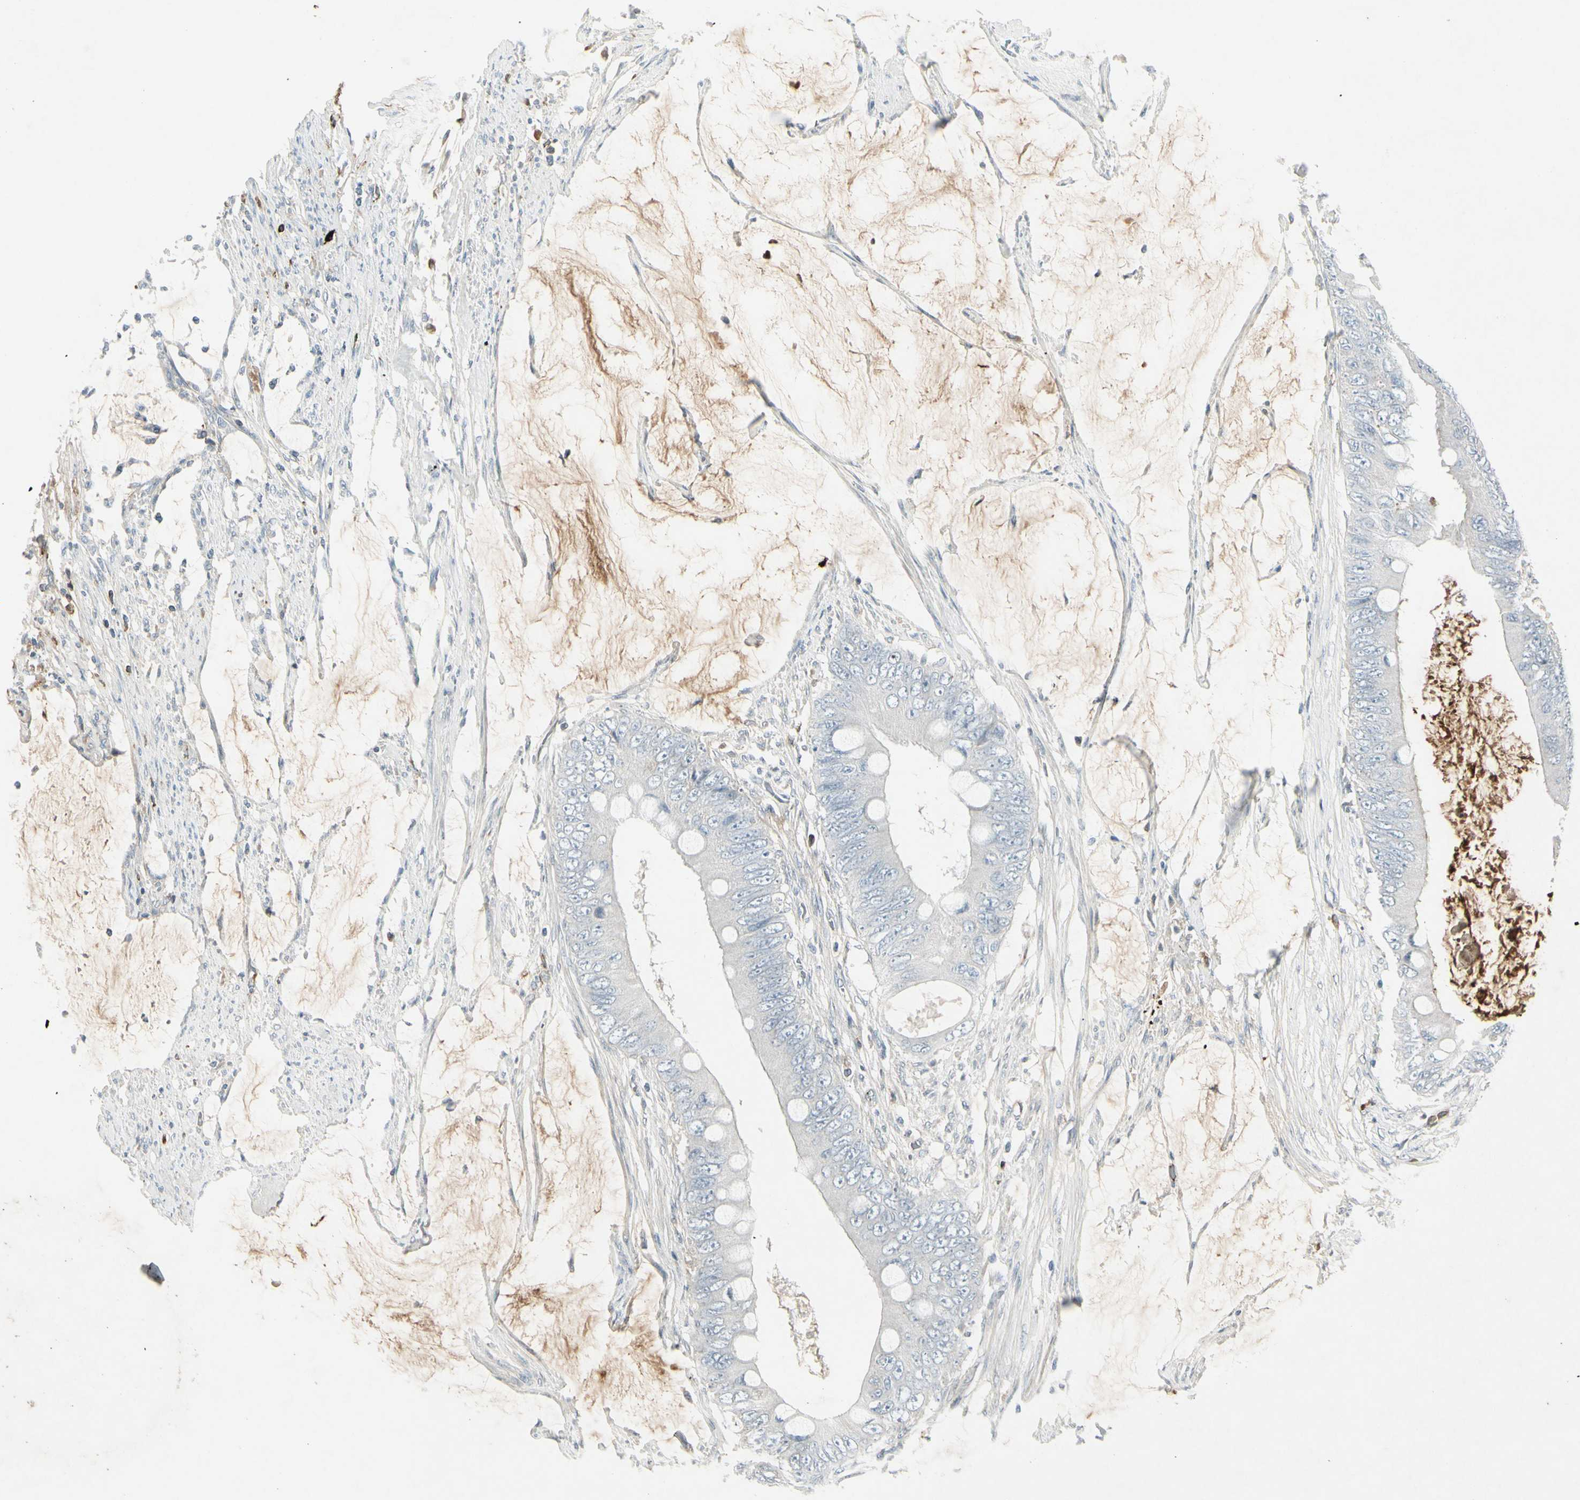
{"staining": {"intensity": "negative", "quantity": "none", "location": "none"}, "tissue": "colorectal cancer", "cell_type": "Tumor cells", "image_type": "cancer", "snomed": [{"axis": "morphology", "description": "Adenocarcinoma, NOS"}, {"axis": "topography", "description": "Rectum"}], "caption": "This is an immunohistochemistry (IHC) histopathology image of human colorectal adenocarcinoma. There is no staining in tumor cells.", "gene": "IGHM", "patient": {"sex": "female", "age": 77}}